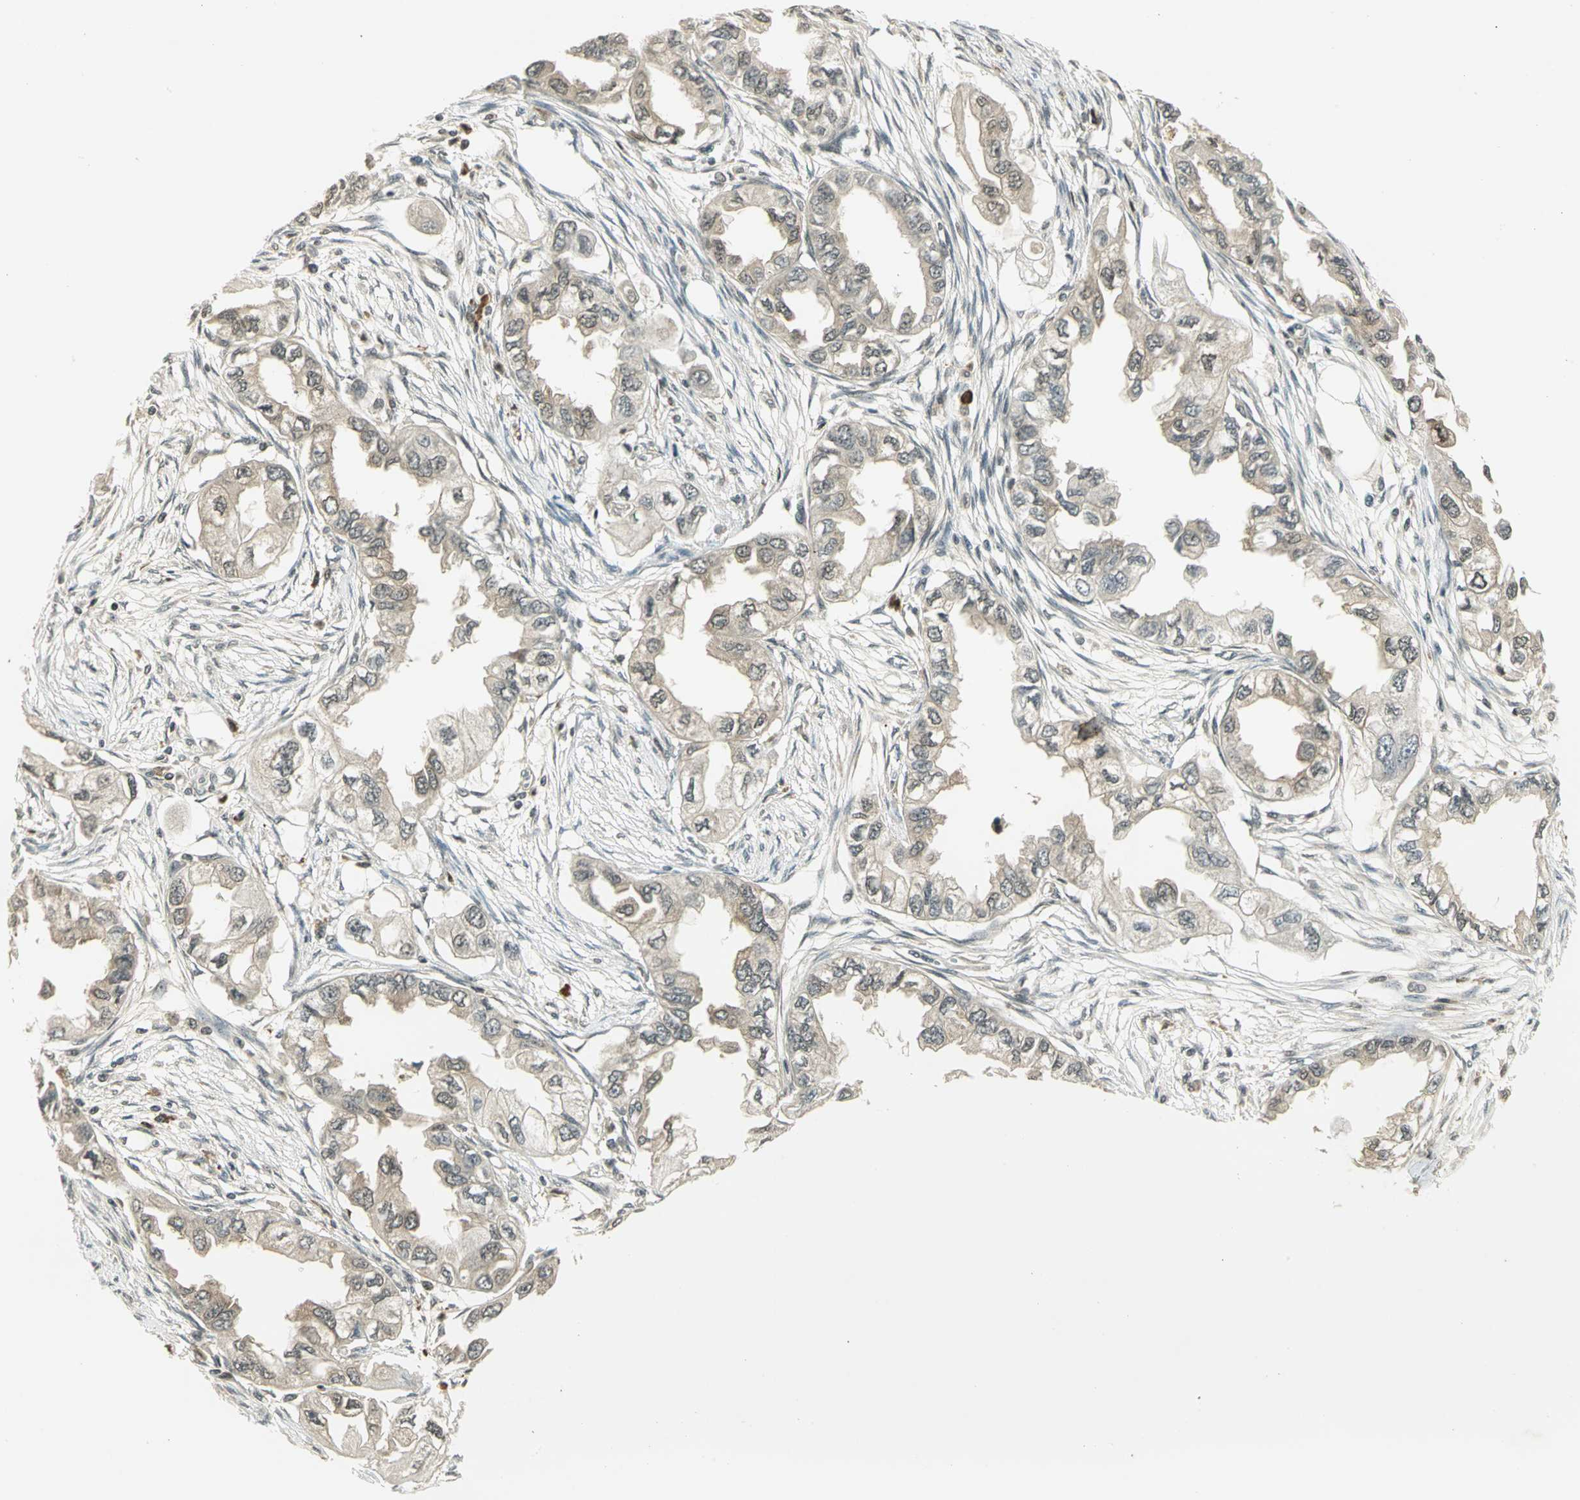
{"staining": {"intensity": "weak", "quantity": ">75%", "location": "cytoplasmic/membranous"}, "tissue": "endometrial cancer", "cell_type": "Tumor cells", "image_type": "cancer", "snomed": [{"axis": "morphology", "description": "Adenocarcinoma, NOS"}, {"axis": "topography", "description": "Endometrium"}], "caption": "Weak cytoplasmic/membranous expression for a protein is identified in approximately >75% of tumor cells of adenocarcinoma (endometrial) using immunohistochemistry.", "gene": "CDC34", "patient": {"sex": "female", "age": 67}}